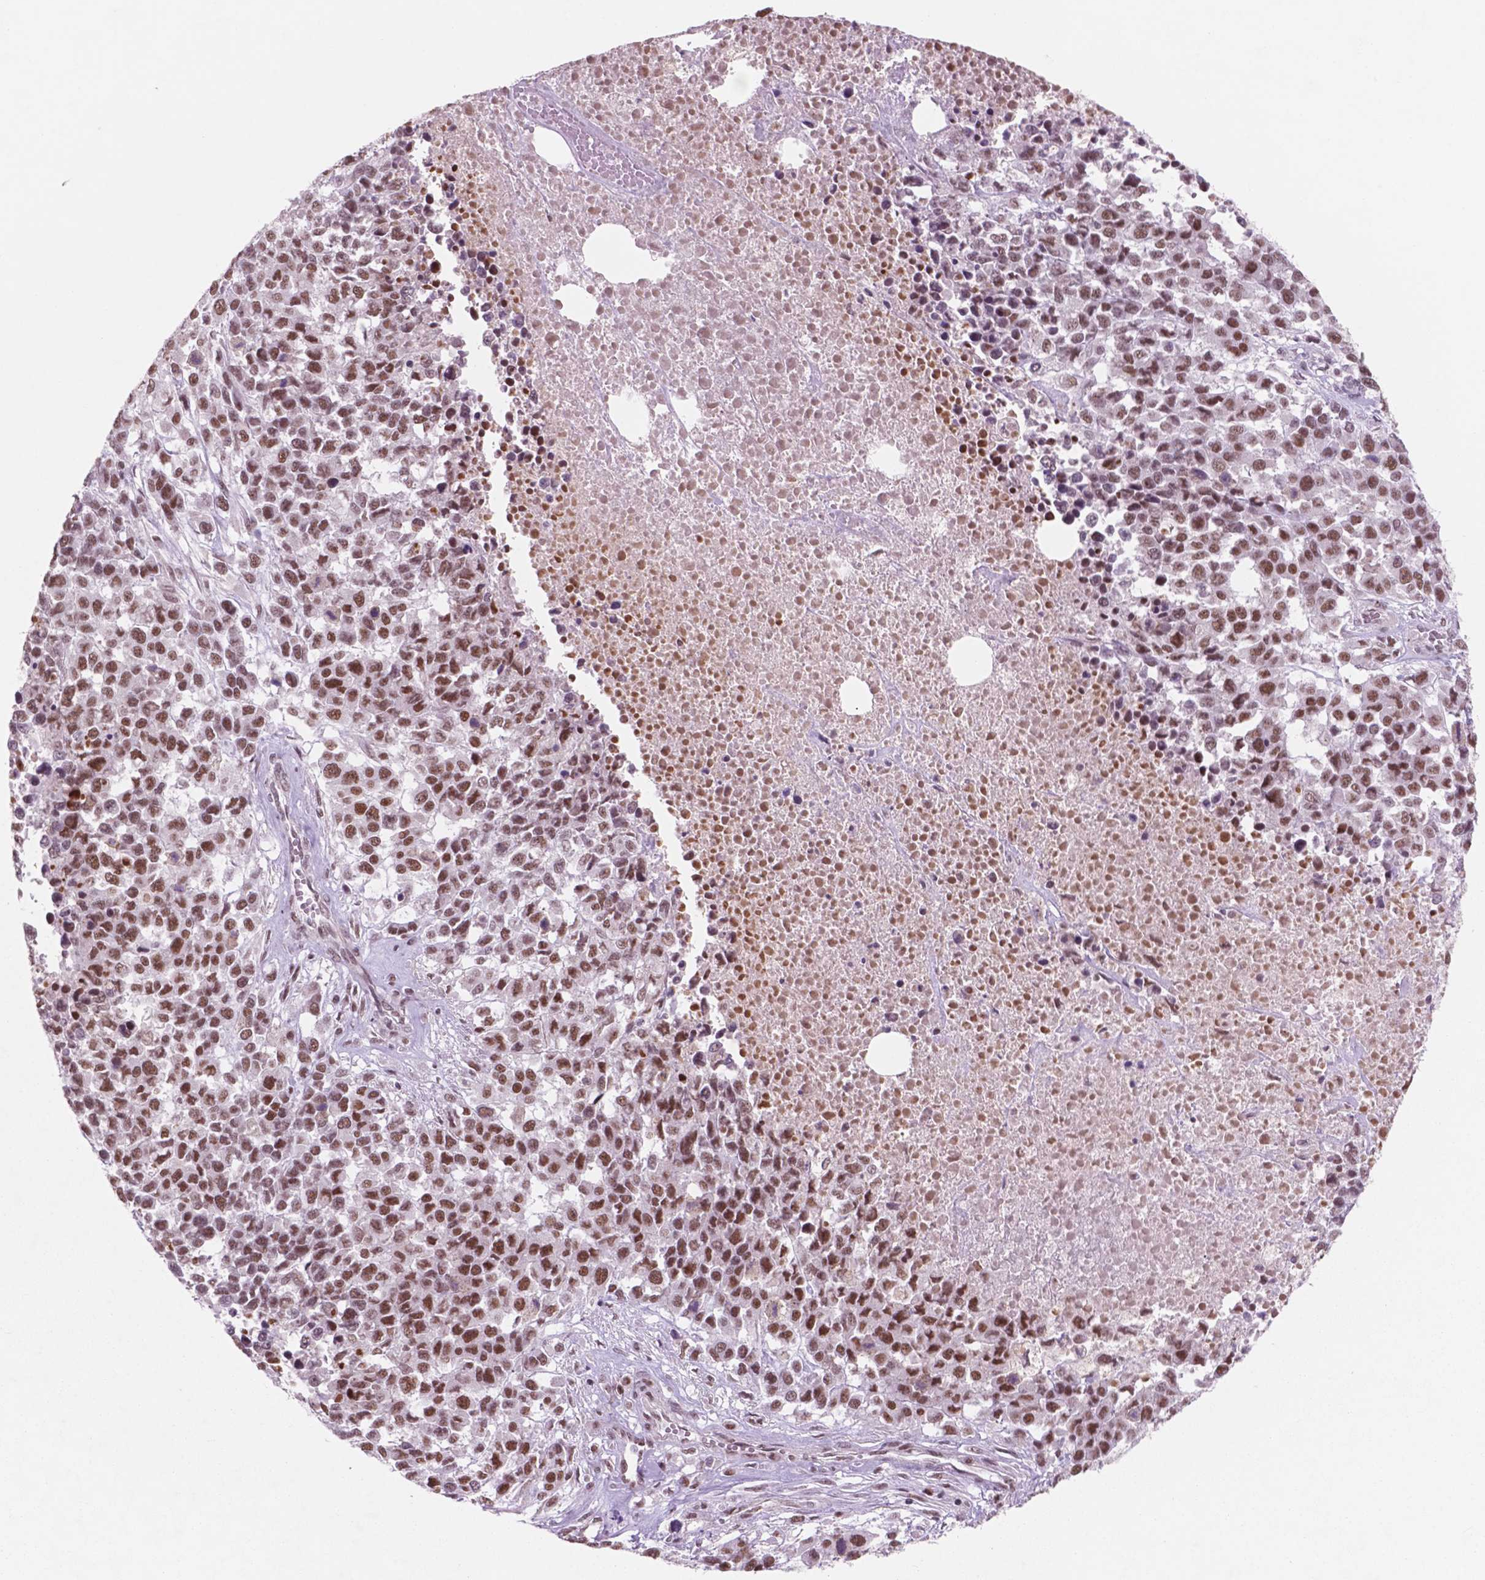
{"staining": {"intensity": "moderate", "quantity": ">75%", "location": "nuclear"}, "tissue": "melanoma", "cell_type": "Tumor cells", "image_type": "cancer", "snomed": [{"axis": "morphology", "description": "Malignant melanoma, Metastatic site"}, {"axis": "topography", "description": "Skin"}], "caption": "The photomicrograph exhibits staining of malignant melanoma (metastatic site), revealing moderate nuclear protein staining (brown color) within tumor cells.", "gene": "CTR9", "patient": {"sex": "male", "age": 84}}